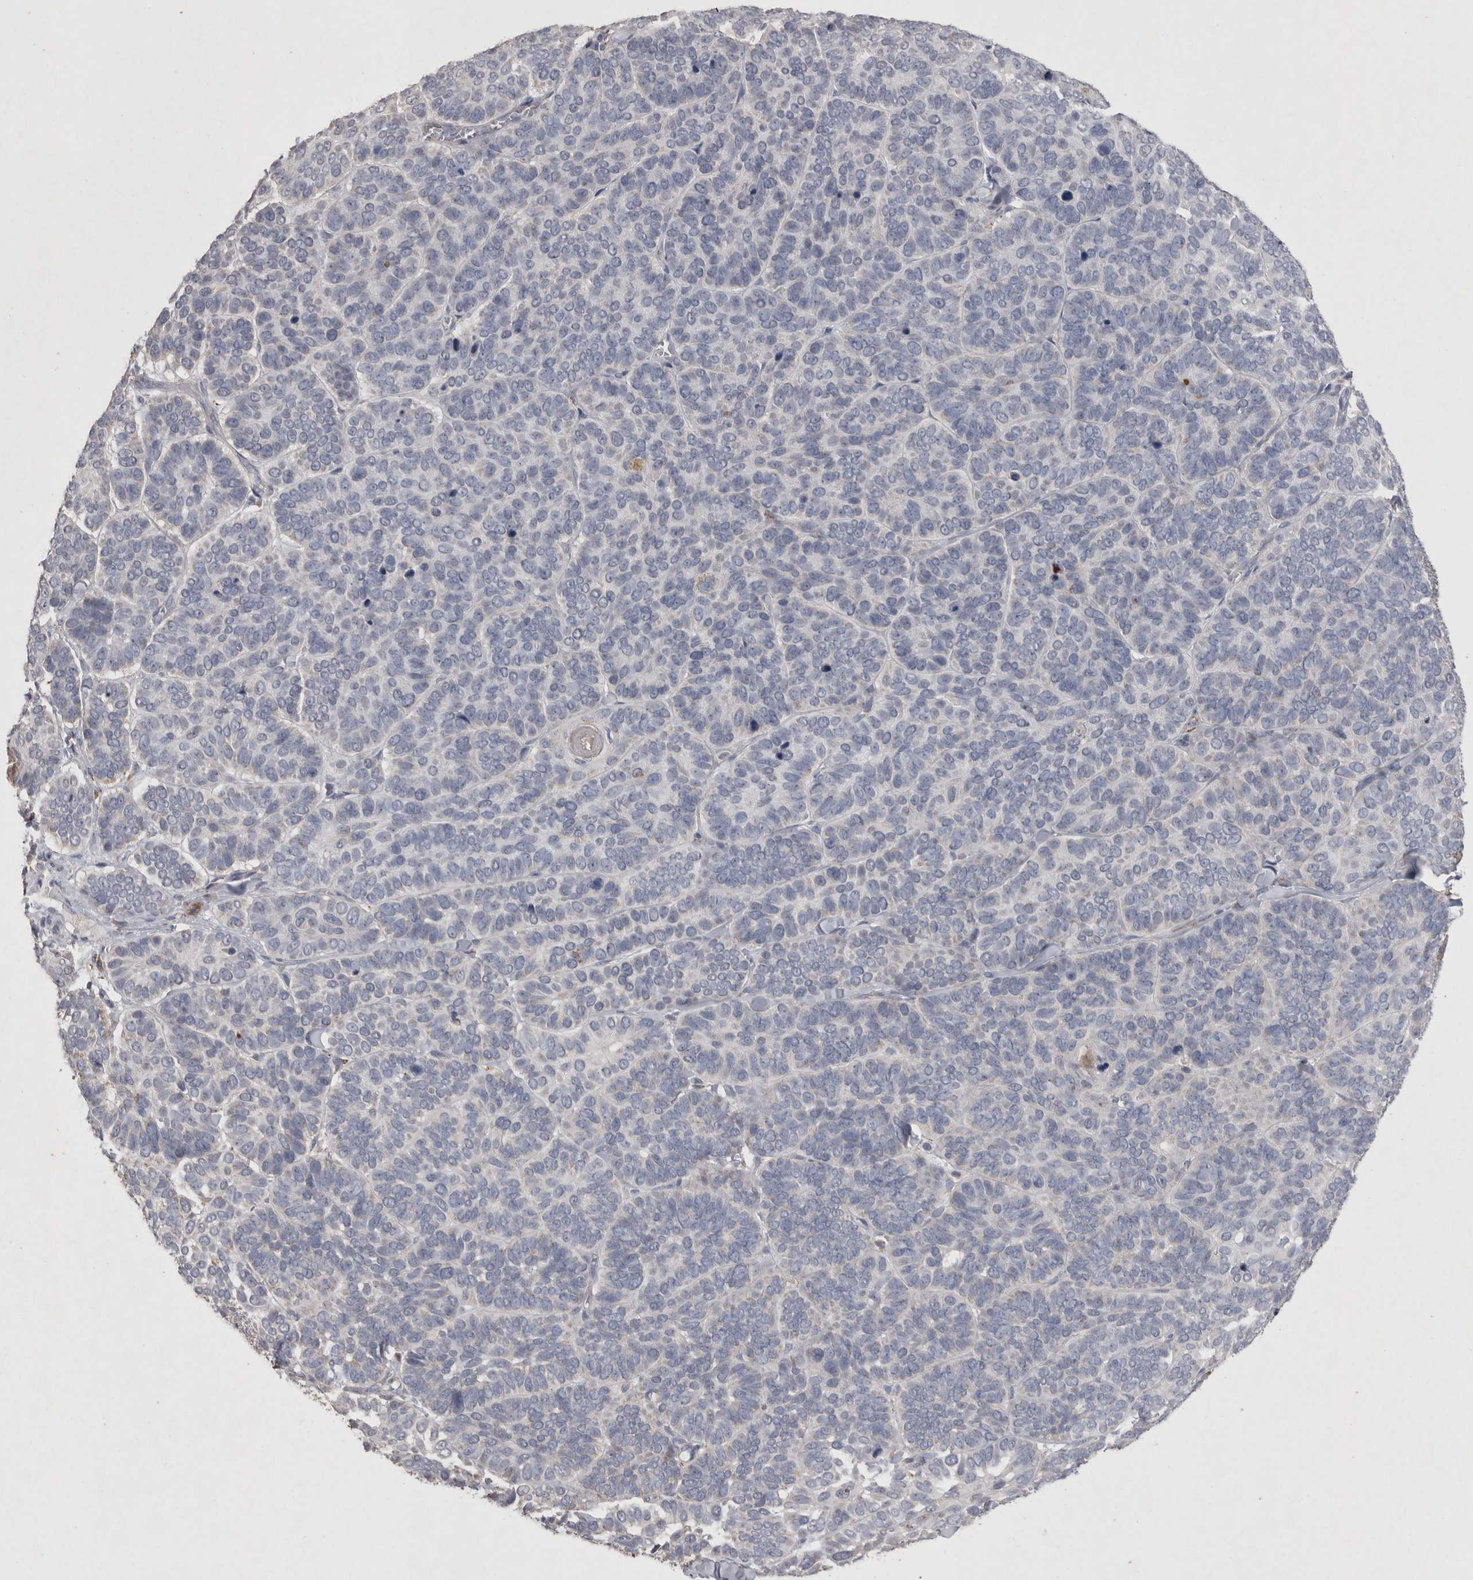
{"staining": {"intensity": "negative", "quantity": "none", "location": "none"}, "tissue": "skin cancer", "cell_type": "Tumor cells", "image_type": "cancer", "snomed": [{"axis": "morphology", "description": "Basal cell carcinoma"}, {"axis": "topography", "description": "Skin"}], "caption": "Immunohistochemical staining of human skin basal cell carcinoma reveals no significant positivity in tumor cells.", "gene": "DKK3", "patient": {"sex": "male", "age": 62}}